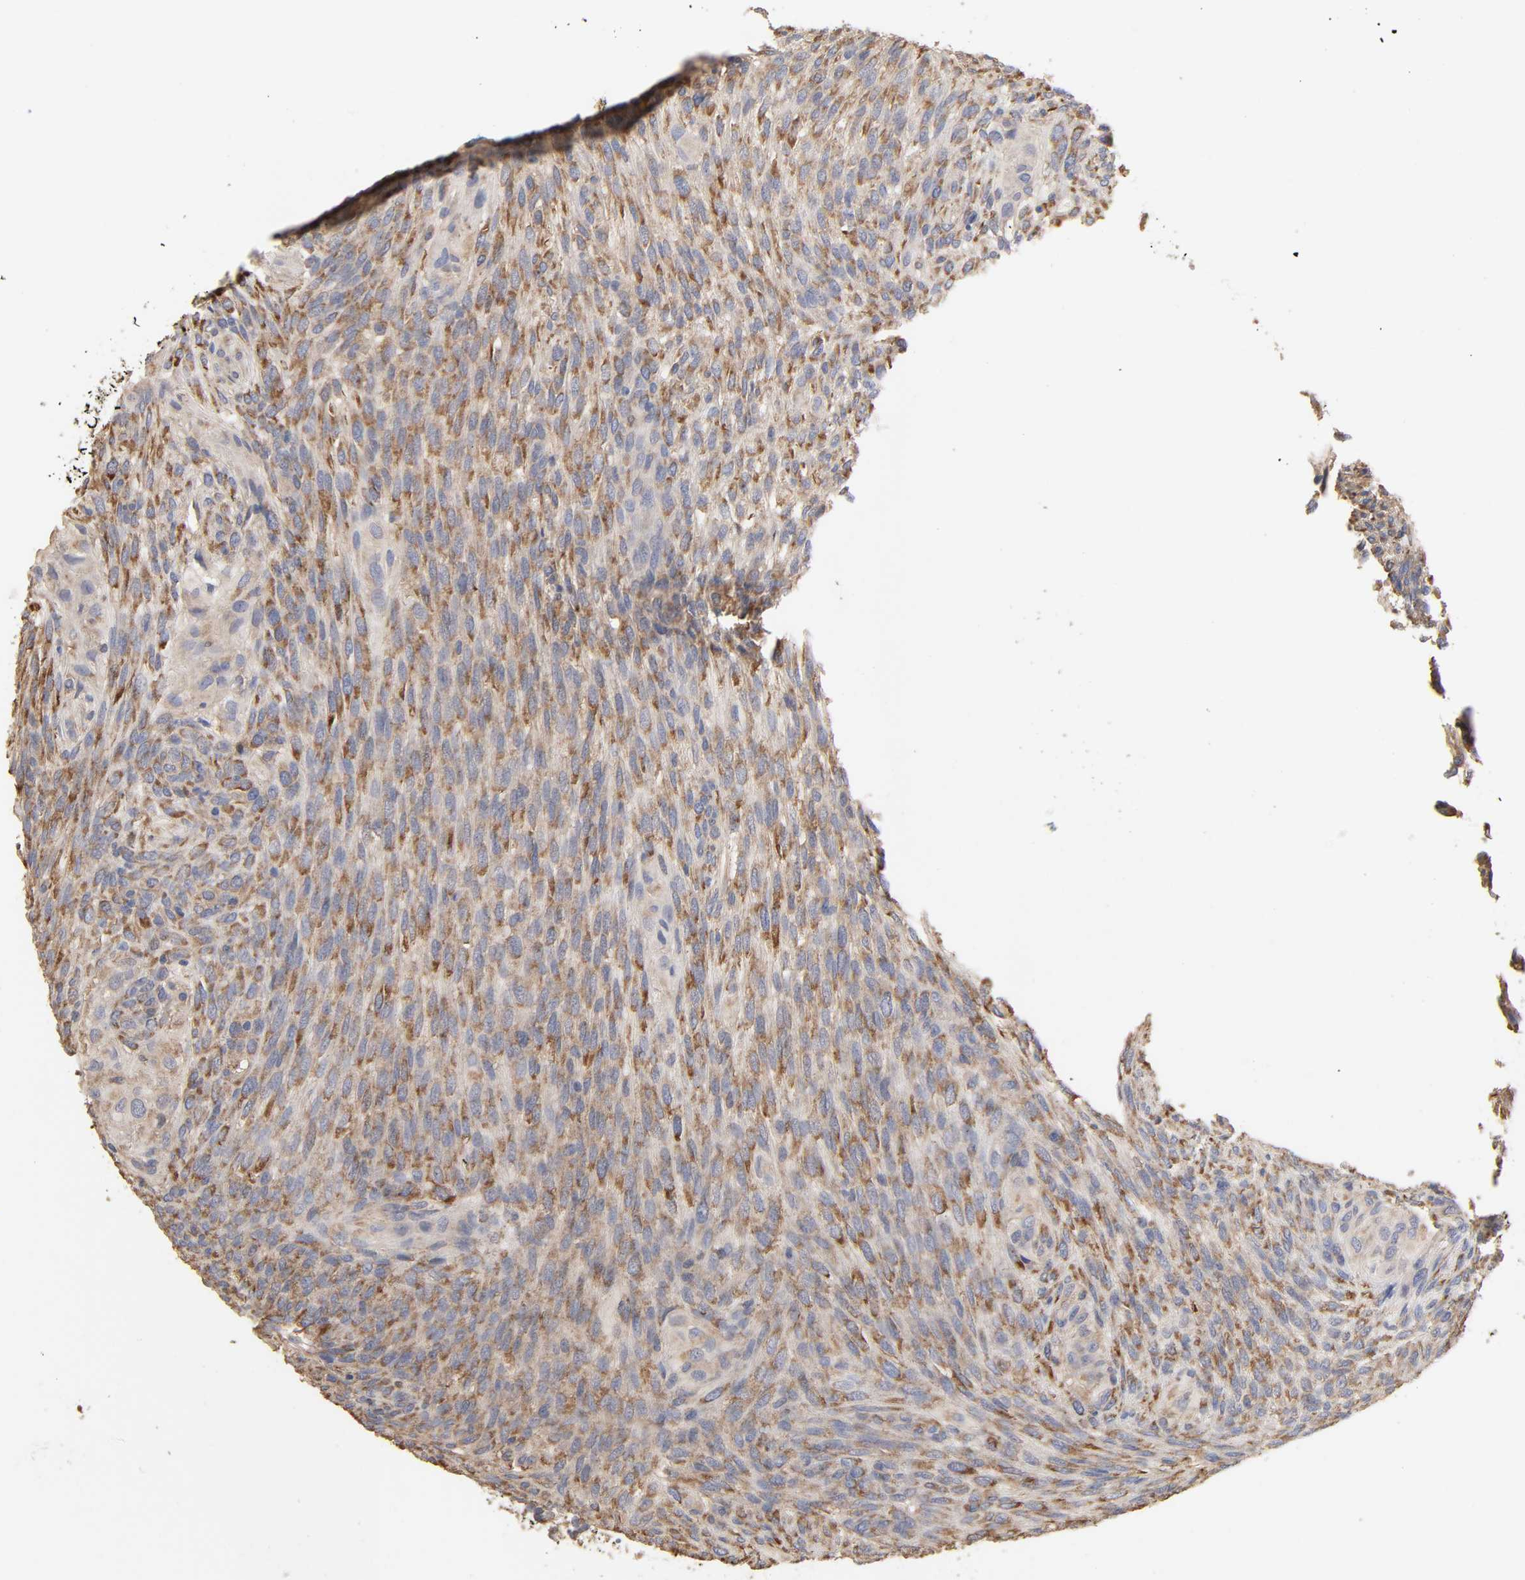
{"staining": {"intensity": "moderate", "quantity": ">75%", "location": "cytoplasmic/membranous"}, "tissue": "glioma", "cell_type": "Tumor cells", "image_type": "cancer", "snomed": [{"axis": "morphology", "description": "Glioma, malignant, High grade"}, {"axis": "topography", "description": "Cerebral cortex"}], "caption": "Human malignant glioma (high-grade) stained with a protein marker shows moderate staining in tumor cells.", "gene": "EIF4G2", "patient": {"sex": "female", "age": 55}}